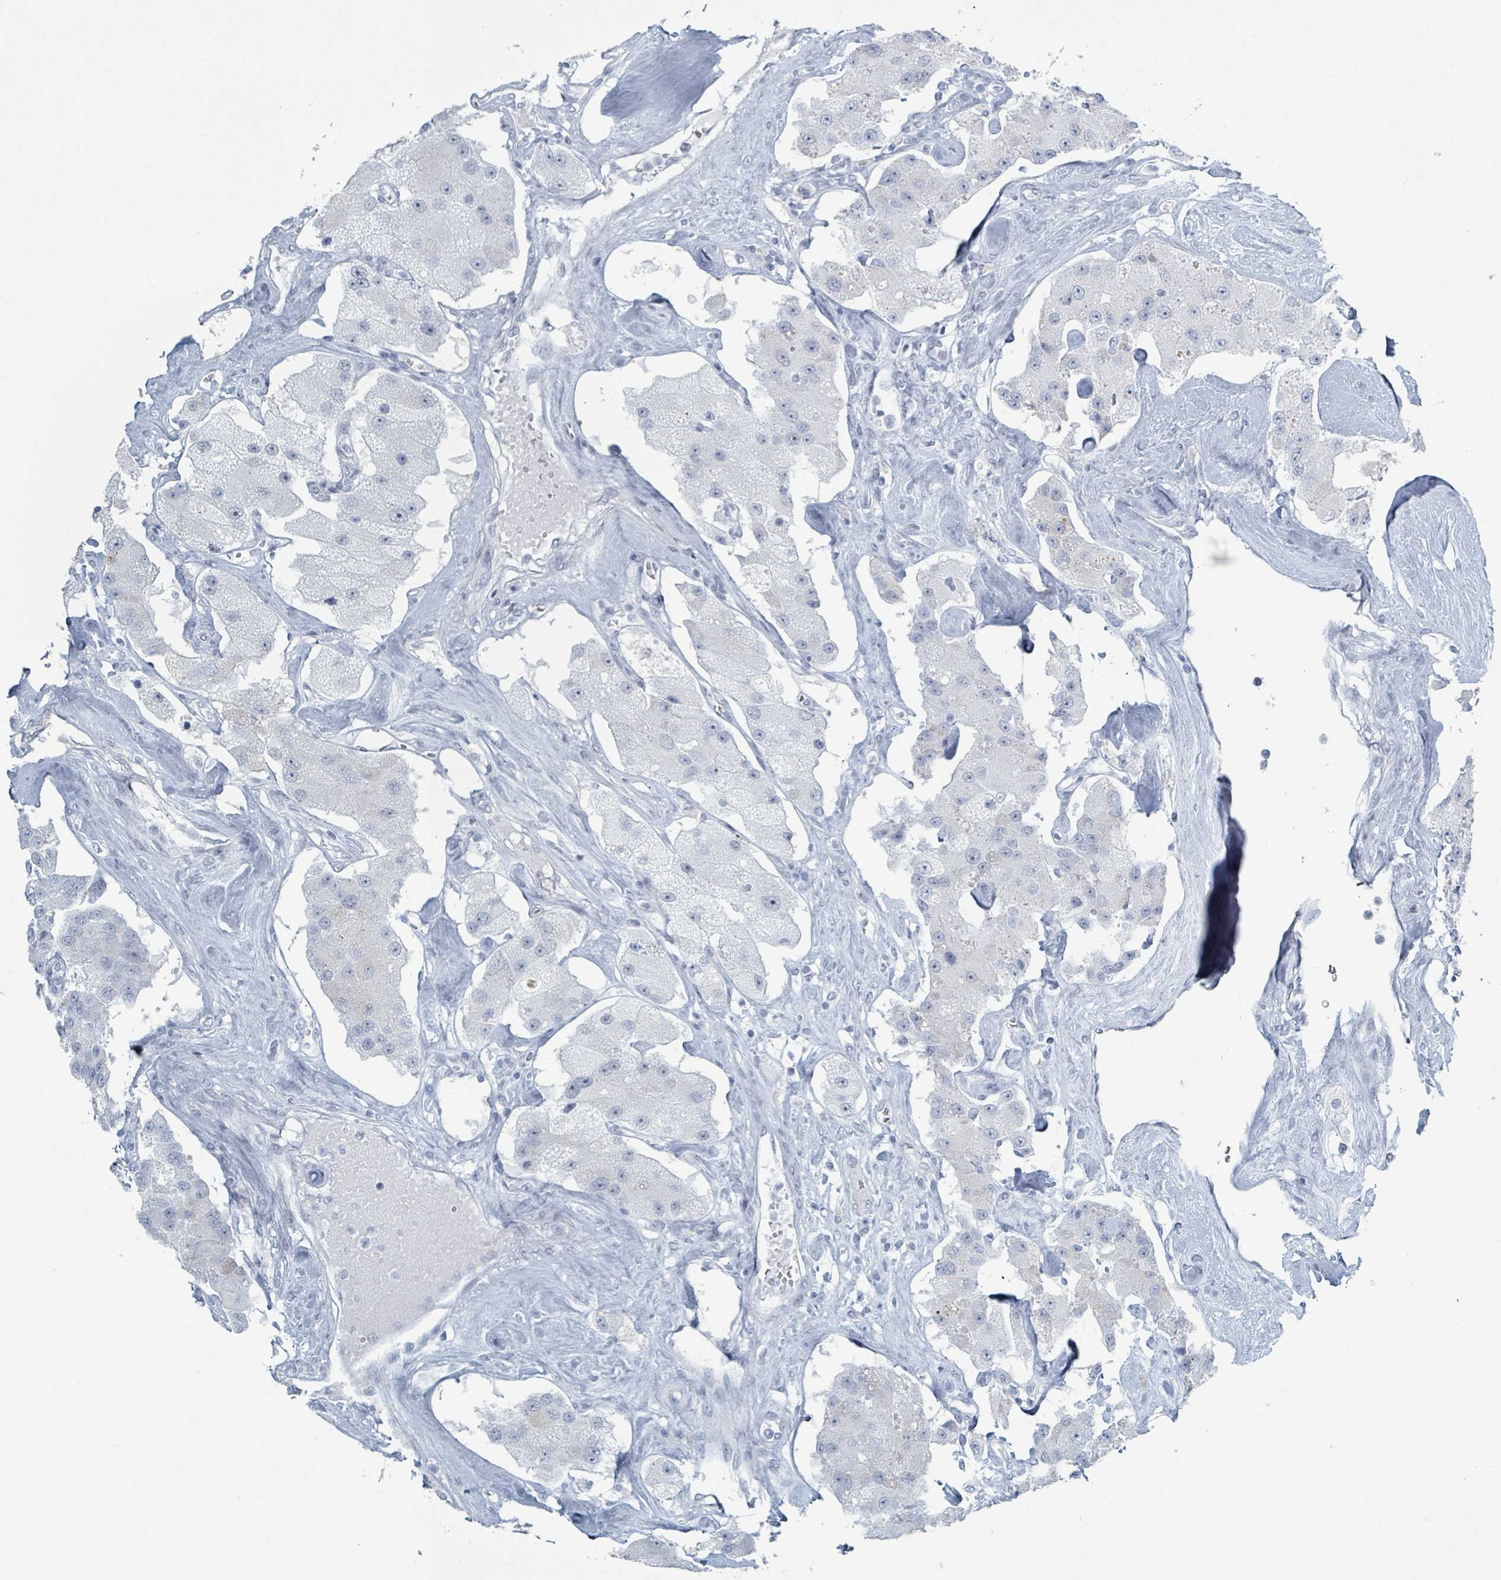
{"staining": {"intensity": "negative", "quantity": "none", "location": "none"}, "tissue": "carcinoid", "cell_type": "Tumor cells", "image_type": "cancer", "snomed": [{"axis": "morphology", "description": "Carcinoid, malignant, NOS"}, {"axis": "topography", "description": "Pancreas"}], "caption": "Immunohistochemistry (IHC) of carcinoid (malignant) shows no staining in tumor cells.", "gene": "GPR15LG", "patient": {"sex": "male", "age": 41}}